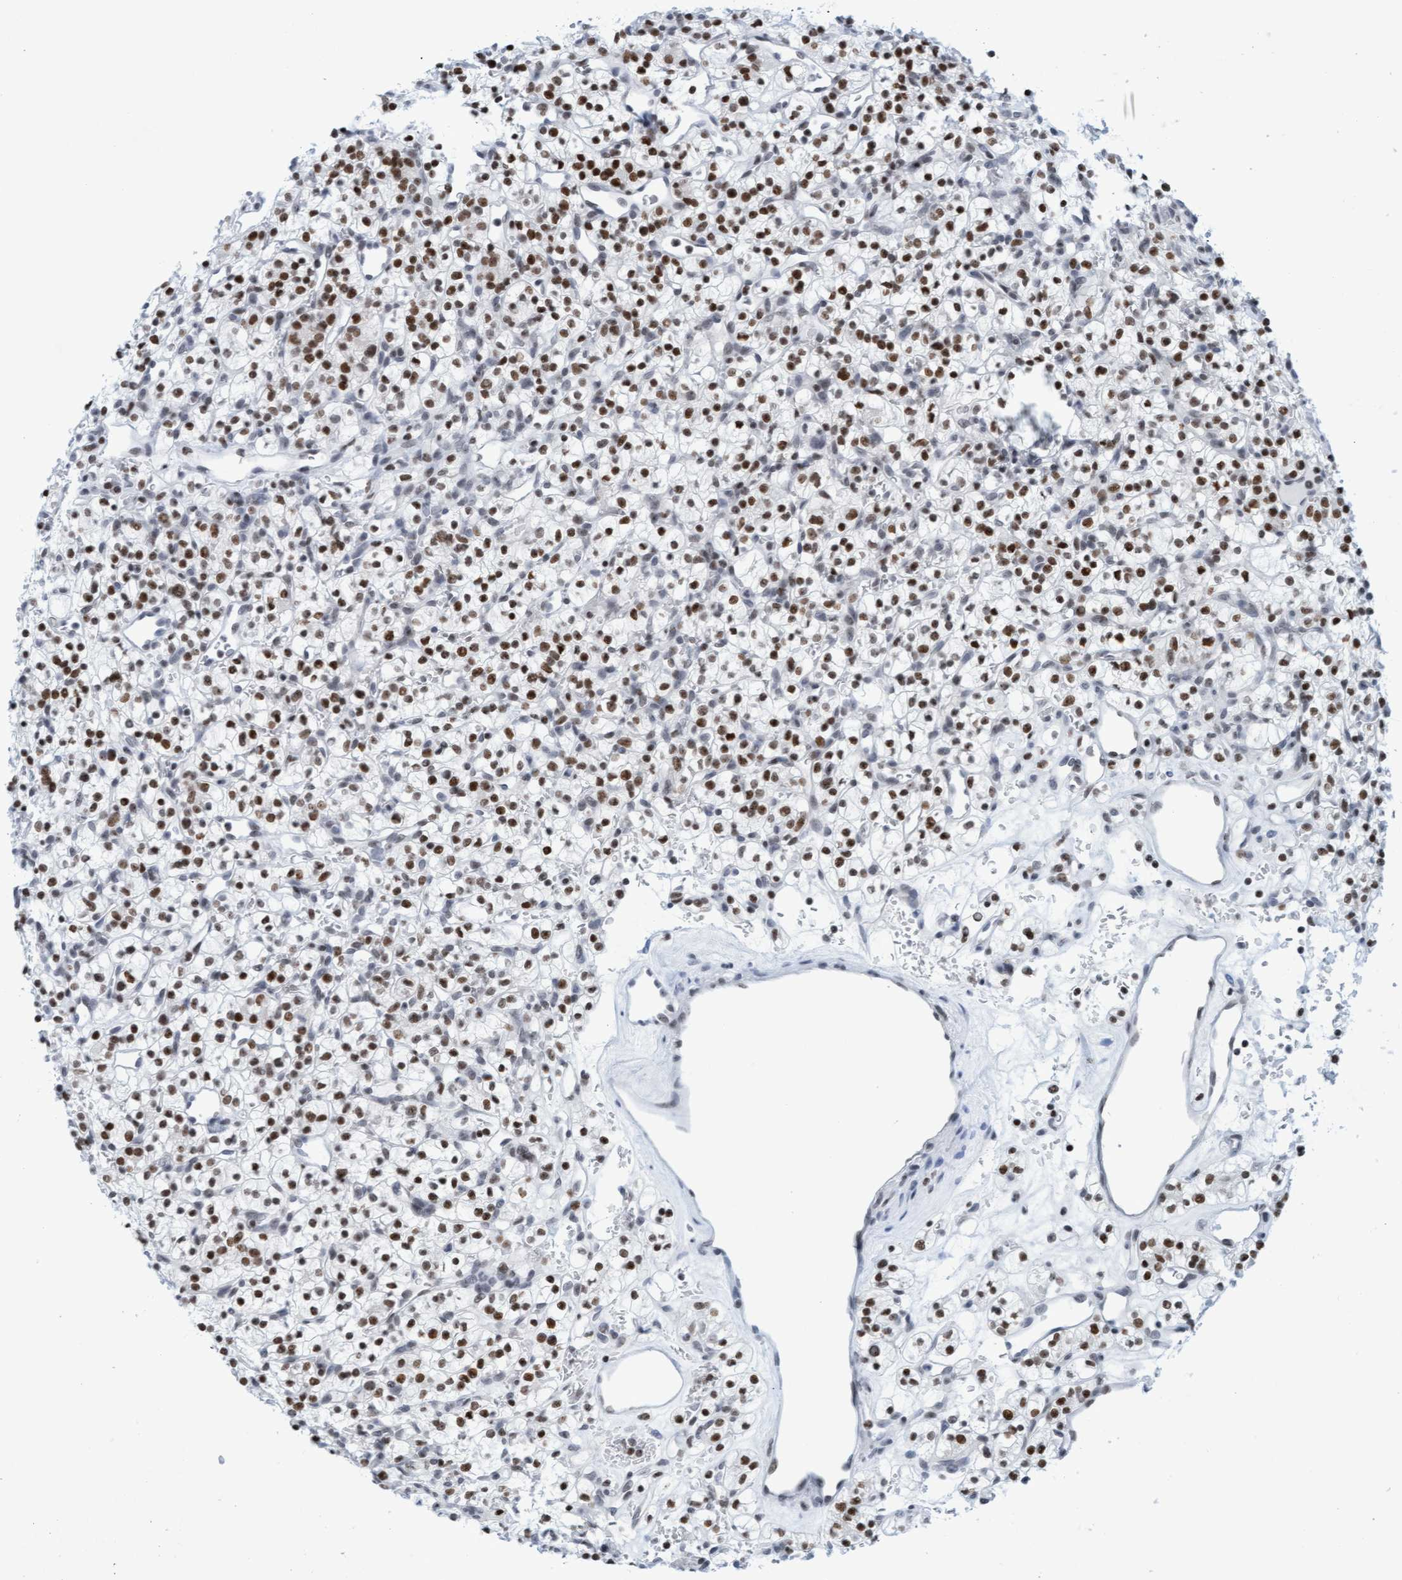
{"staining": {"intensity": "moderate", "quantity": ">75%", "location": "nuclear"}, "tissue": "renal cancer", "cell_type": "Tumor cells", "image_type": "cancer", "snomed": [{"axis": "morphology", "description": "Adenocarcinoma, NOS"}, {"axis": "topography", "description": "Kidney"}], "caption": "This micrograph shows immunohistochemistry (IHC) staining of human renal adenocarcinoma, with medium moderate nuclear expression in approximately >75% of tumor cells.", "gene": "GLRX2", "patient": {"sex": "female", "age": 57}}